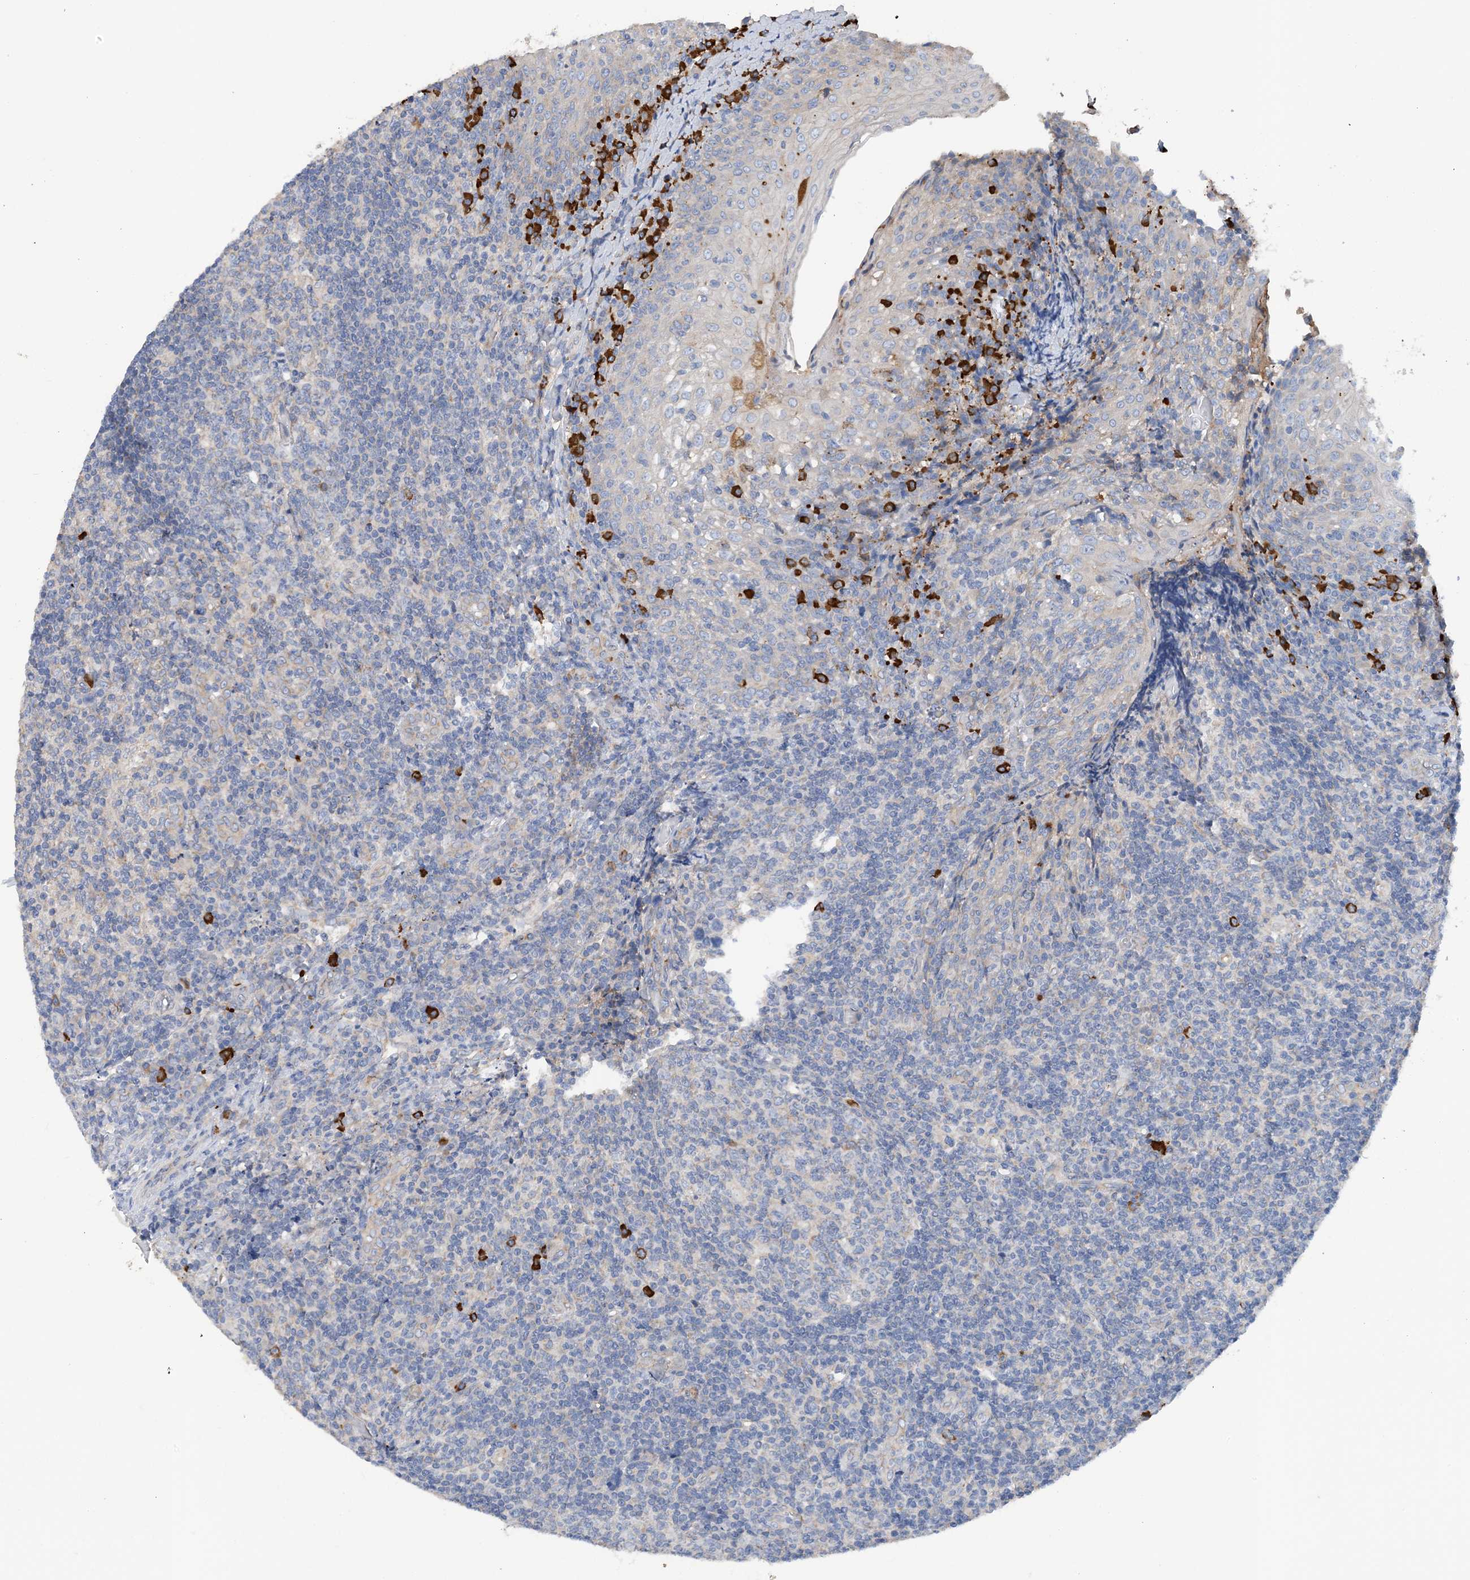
{"staining": {"intensity": "weak", "quantity": "<25%", "location": "cytoplasmic/membranous"}, "tissue": "tonsil", "cell_type": "Germinal center cells", "image_type": "normal", "snomed": [{"axis": "morphology", "description": "Normal tissue, NOS"}, {"axis": "topography", "description": "Tonsil"}], "caption": "Immunohistochemistry (IHC) histopathology image of benign human tonsil stained for a protein (brown), which shows no staining in germinal center cells.", "gene": "SLC5A11", "patient": {"sex": "female", "age": 19}}